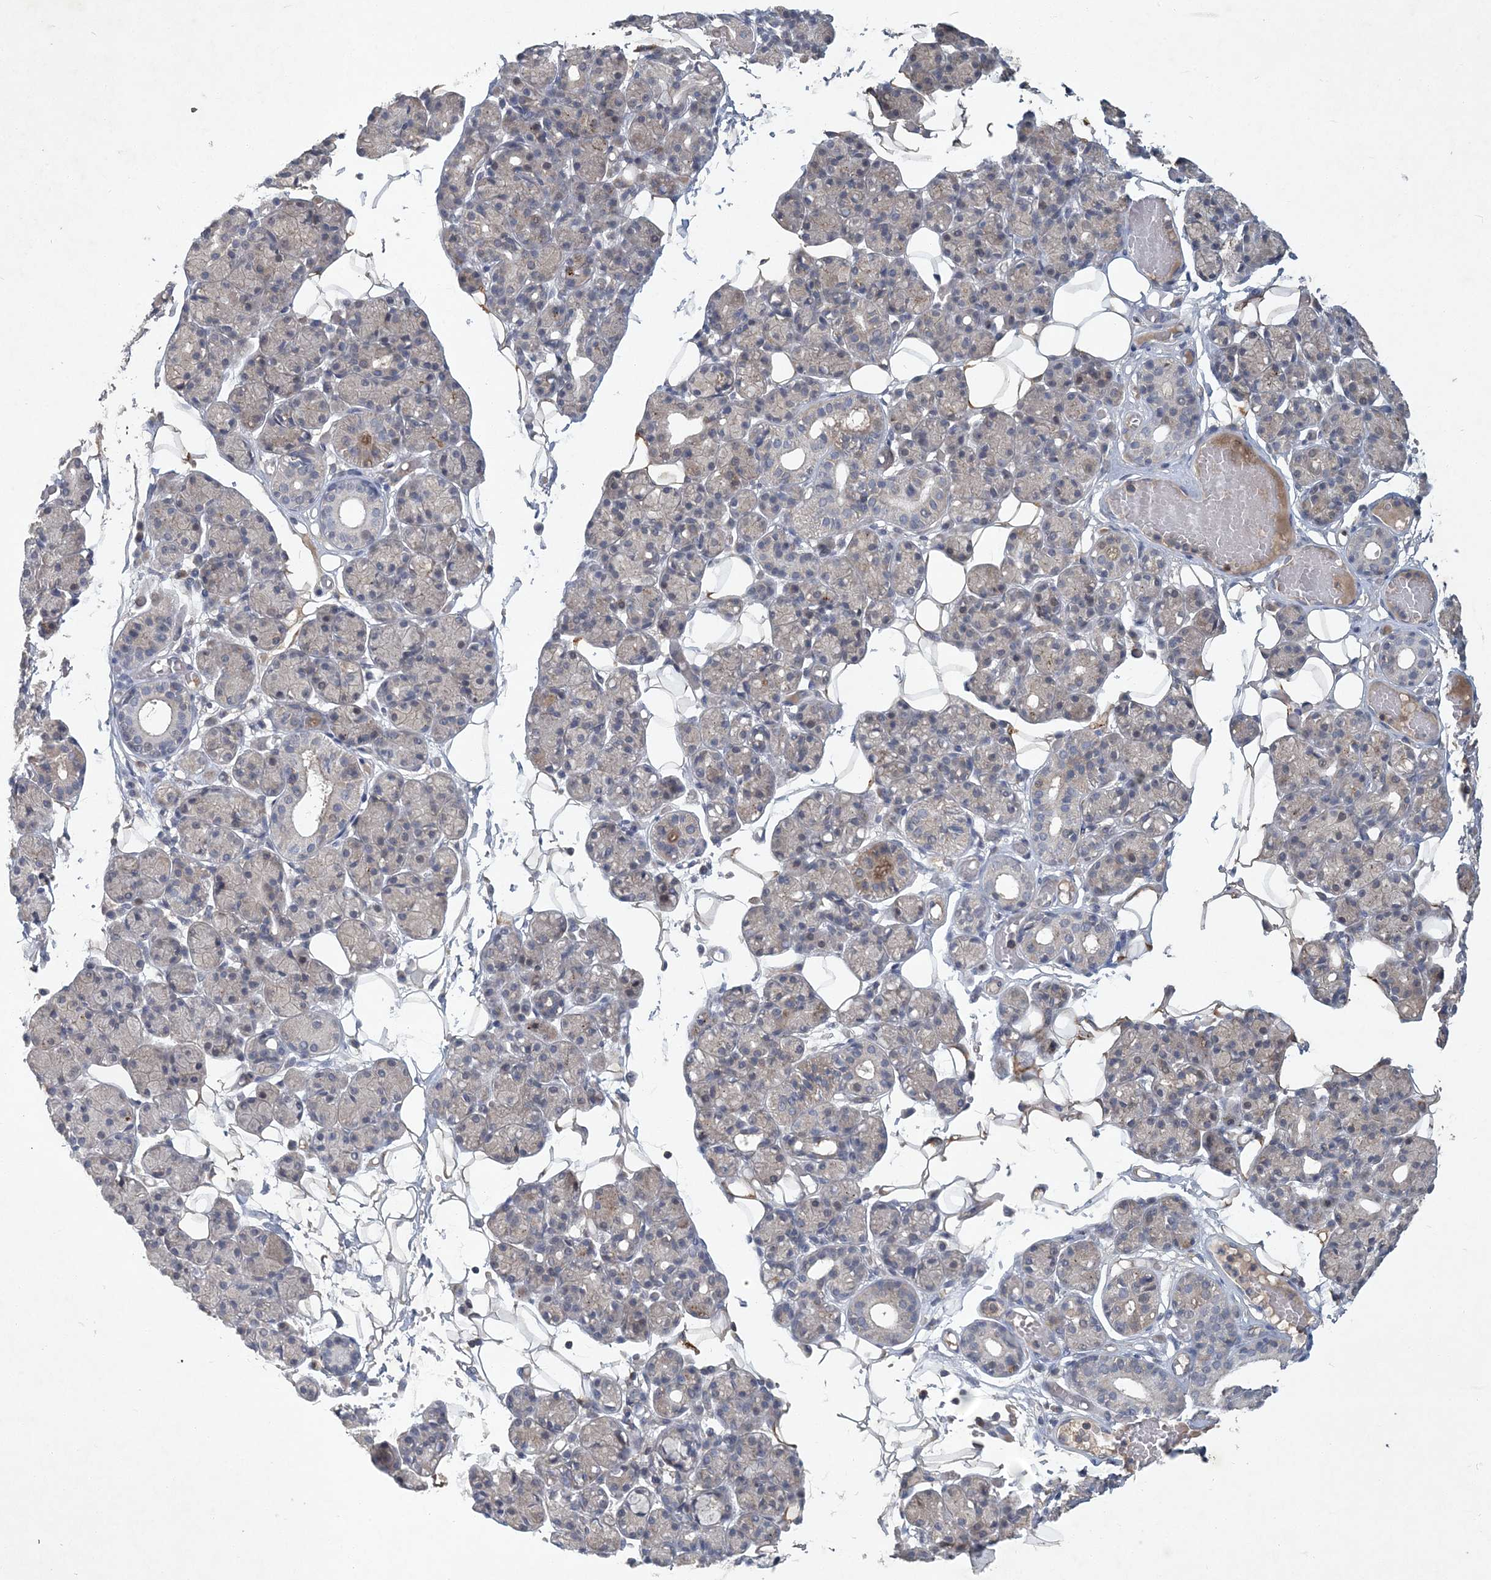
{"staining": {"intensity": "negative", "quantity": "none", "location": "none"}, "tissue": "salivary gland", "cell_type": "Glandular cells", "image_type": "normal", "snomed": [{"axis": "morphology", "description": "Normal tissue, NOS"}, {"axis": "topography", "description": "Salivary gland"}], "caption": "Immunohistochemical staining of normal salivary gland demonstrates no significant positivity in glandular cells.", "gene": "RNF25", "patient": {"sex": "male", "age": 63}}